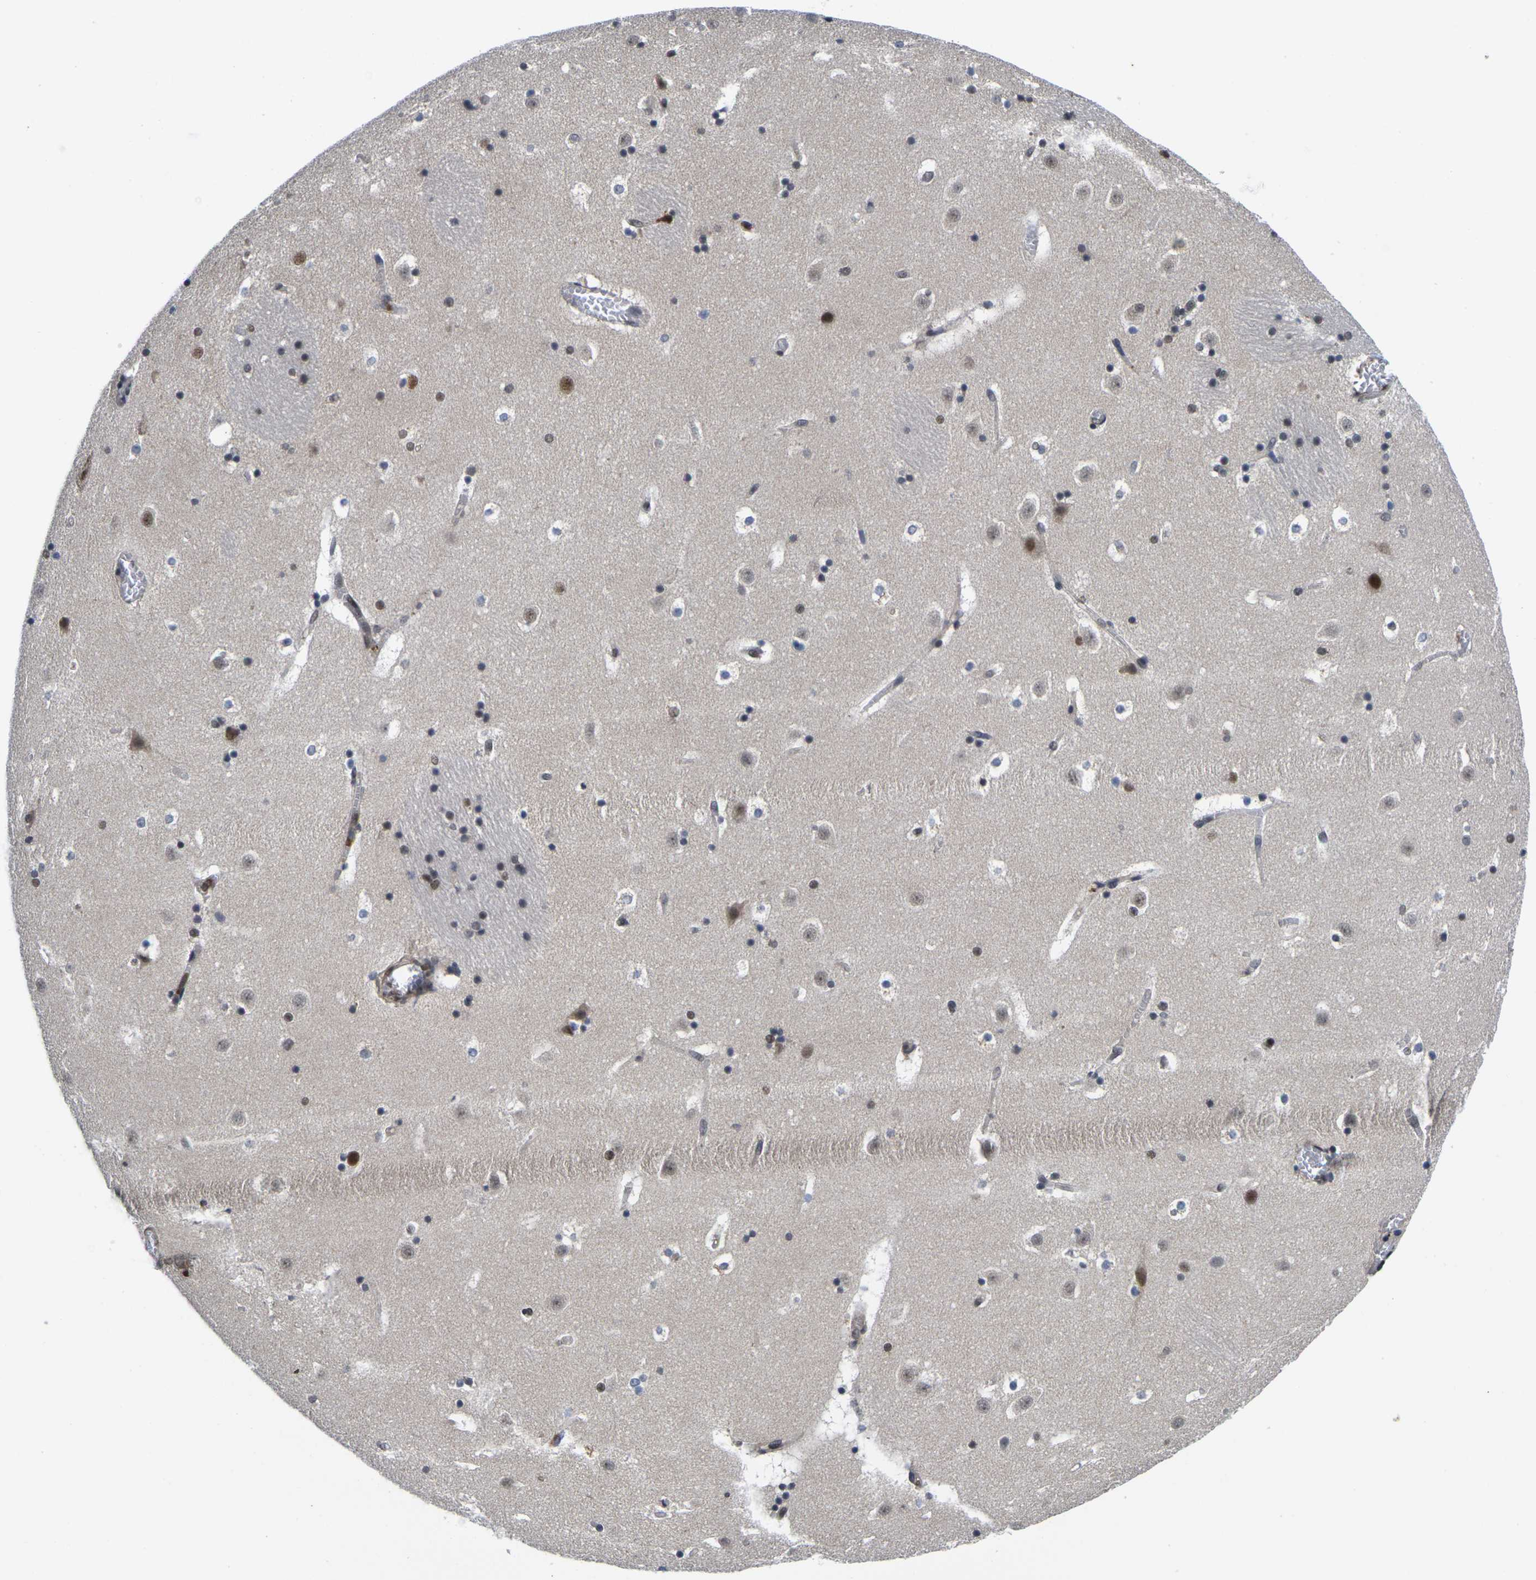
{"staining": {"intensity": "moderate", "quantity": "<25%", "location": "nuclear"}, "tissue": "caudate", "cell_type": "Glial cells", "image_type": "normal", "snomed": [{"axis": "morphology", "description": "Normal tissue, NOS"}, {"axis": "topography", "description": "Lateral ventricle wall"}], "caption": "Moderate nuclear staining is appreciated in about <25% of glial cells in unremarkable caudate.", "gene": "GTF2E1", "patient": {"sex": "male", "age": 45}}